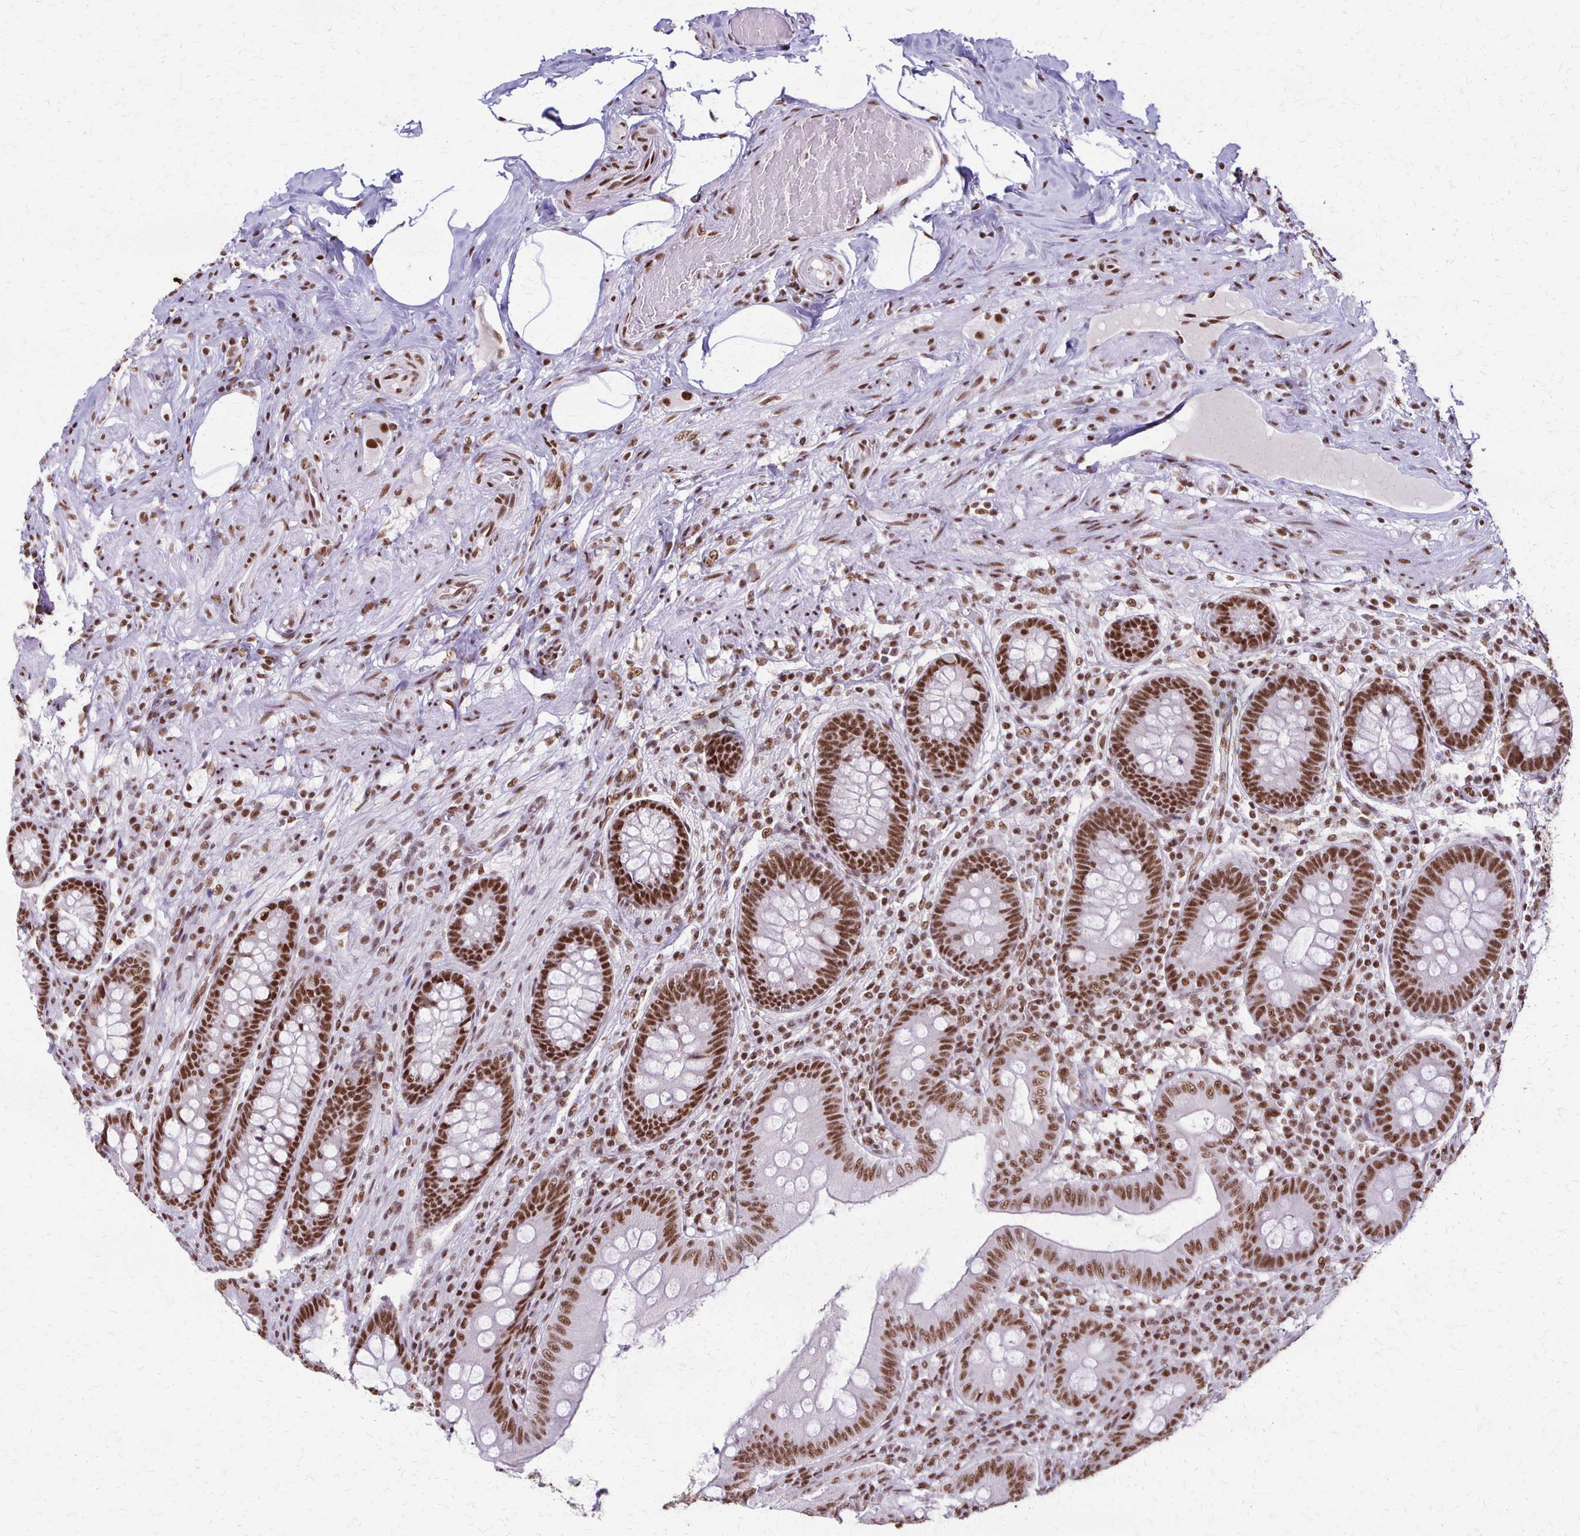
{"staining": {"intensity": "strong", "quantity": ">75%", "location": "nuclear"}, "tissue": "appendix", "cell_type": "Glandular cells", "image_type": "normal", "snomed": [{"axis": "morphology", "description": "Normal tissue, NOS"}, {"axis": "topography", "description": "Appendix"}], "caption": "A high-resolution micrograph shows immunohistochemistry (IHC) staining of normal appendix, which shows strong nuclear expression in about >75% of glandular cells. (IHC, brightfield microscopy, high magnification).", "gene": "XRCC6", "patient": {"sex": "male", "age": 71}}